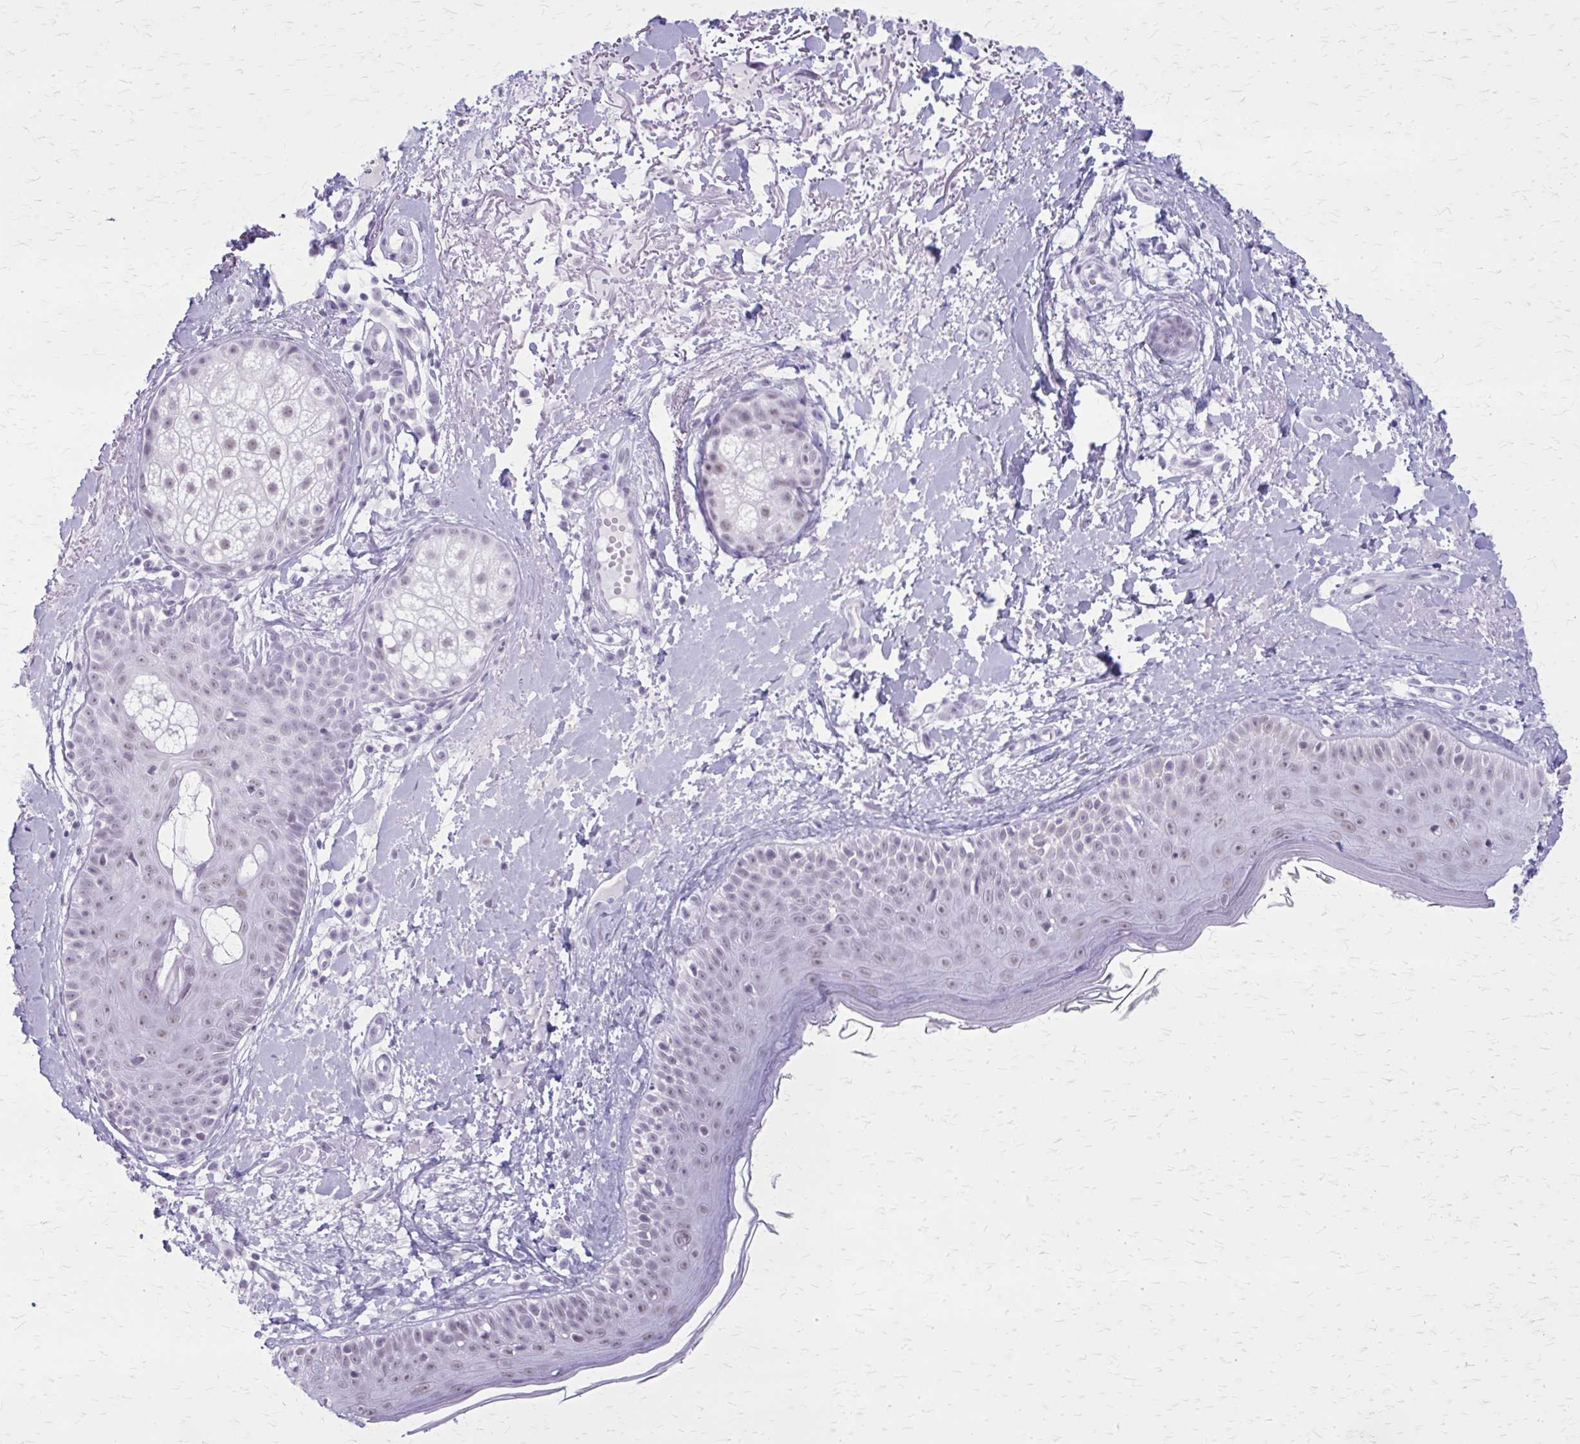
{"staining": {"intensity": "negative", "quantity": "none", "location": "none"}, "tissue": "skin", "cell_type": "Fibroblasts", "image_type": "normal", "snomed": [{"axis": "morphology", "description": "Normal tissue, NOS"}, {"axis": "topography", "description": "Skin"}], "caption": "Immunohistochemical staining of unremarkable human skin shows no significant staining in fibroblasts. (DAB immunohistochemistry (IHC), high magnification).", "gene": "GAD1", "patient": {"sex": "male", "age": 73}}